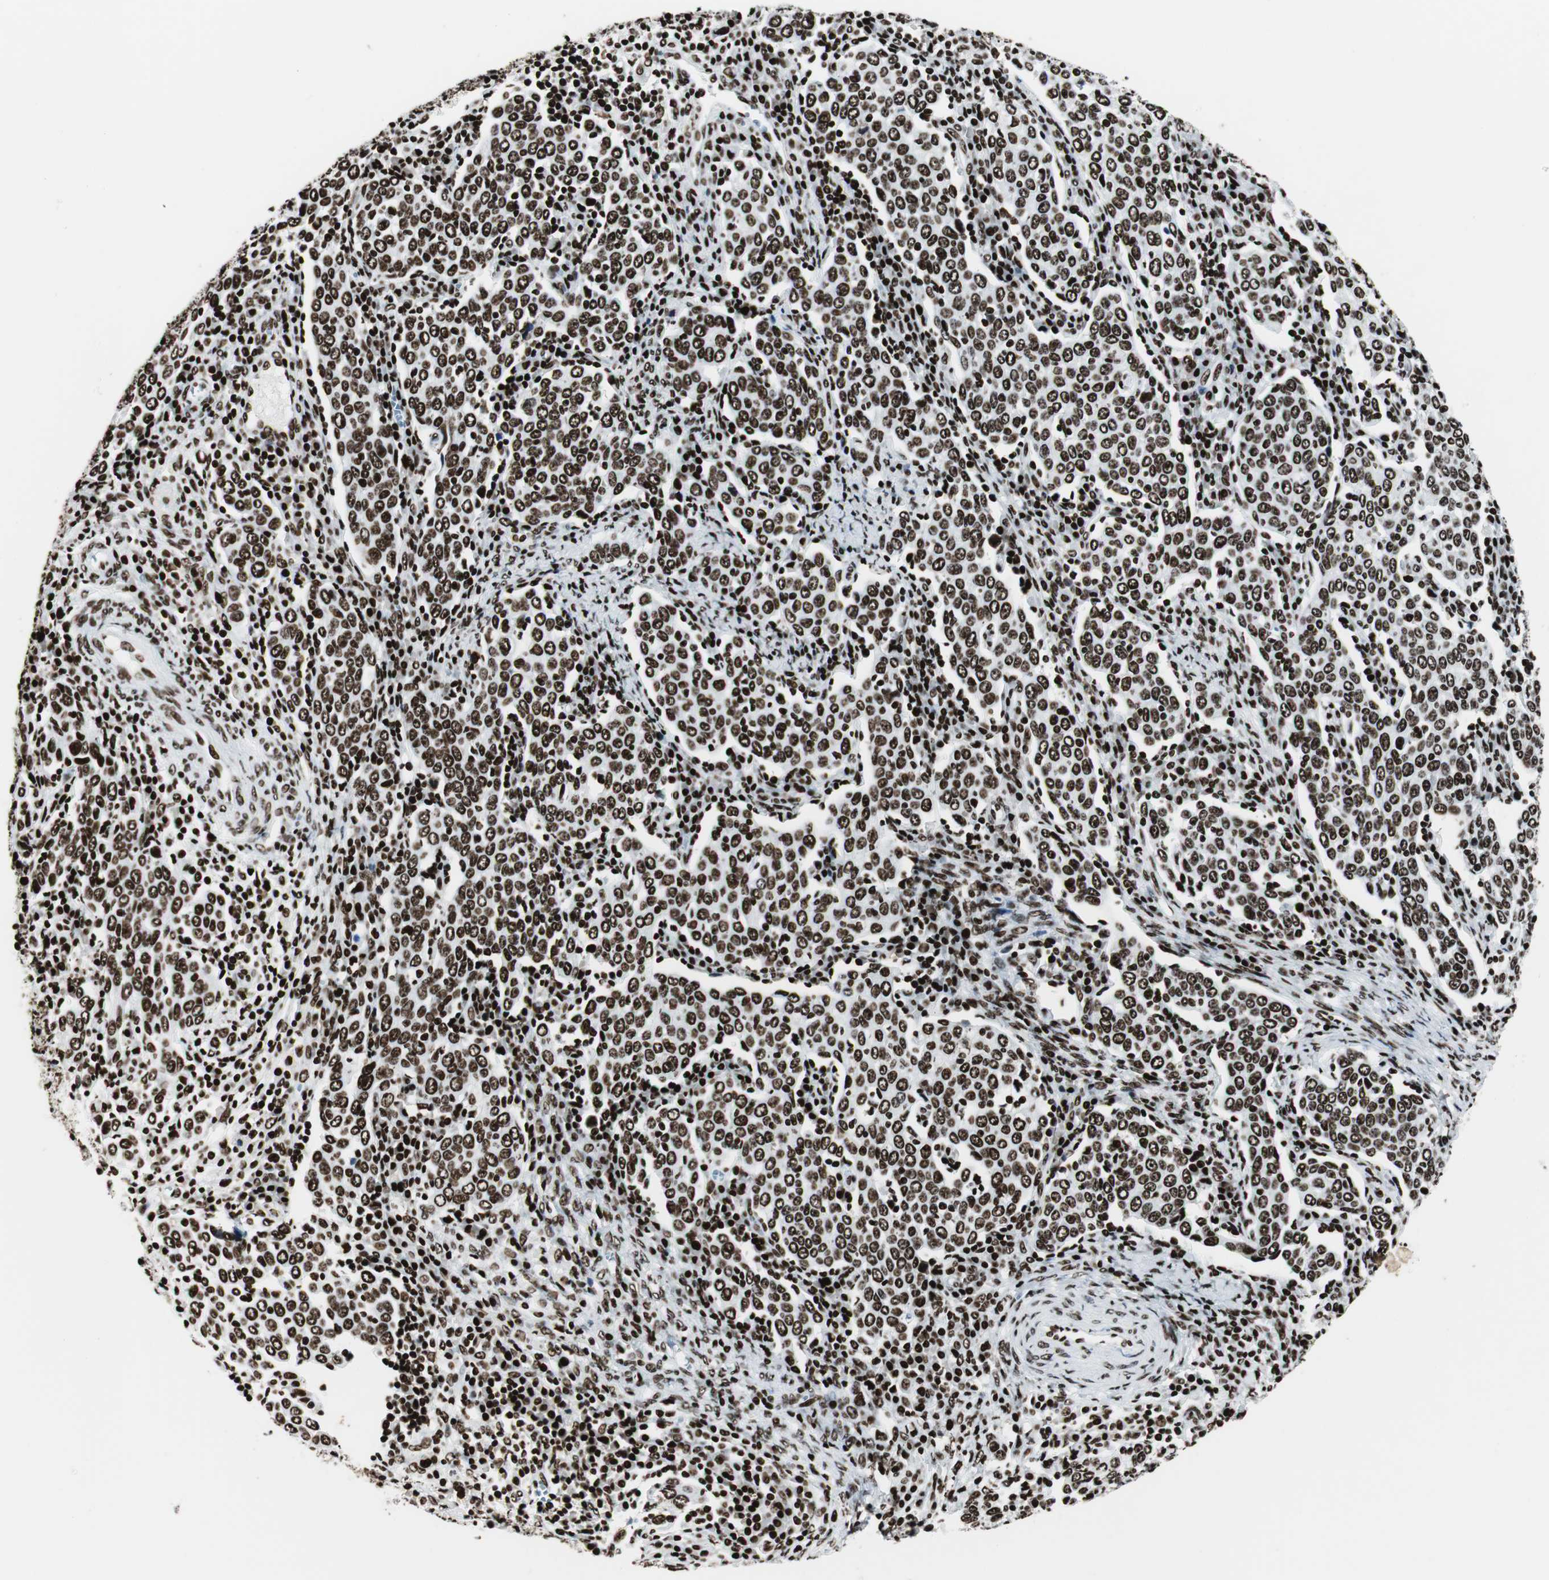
{"staining": {"intensity": "strong", "quantity": ">75%", "location": "nuclear"}, "tissue": "cervical cancer", "cell_type": "Tumor cells", "image_type": "cancer", "snomed": [{"axis": "morphology", "description": "Squamous cell carcinoma, NOS"}, {"axis": "topography", "description": "Cervix"}], "caption": "Cervical cancer (squamous cell carcinoma) stained with immunohistochemistry (IHC) reveals strong nuclear staining in approximately >75% of tumor cells.", "gene": "NCL", "patient": {"sex": "female", "age": 40}}